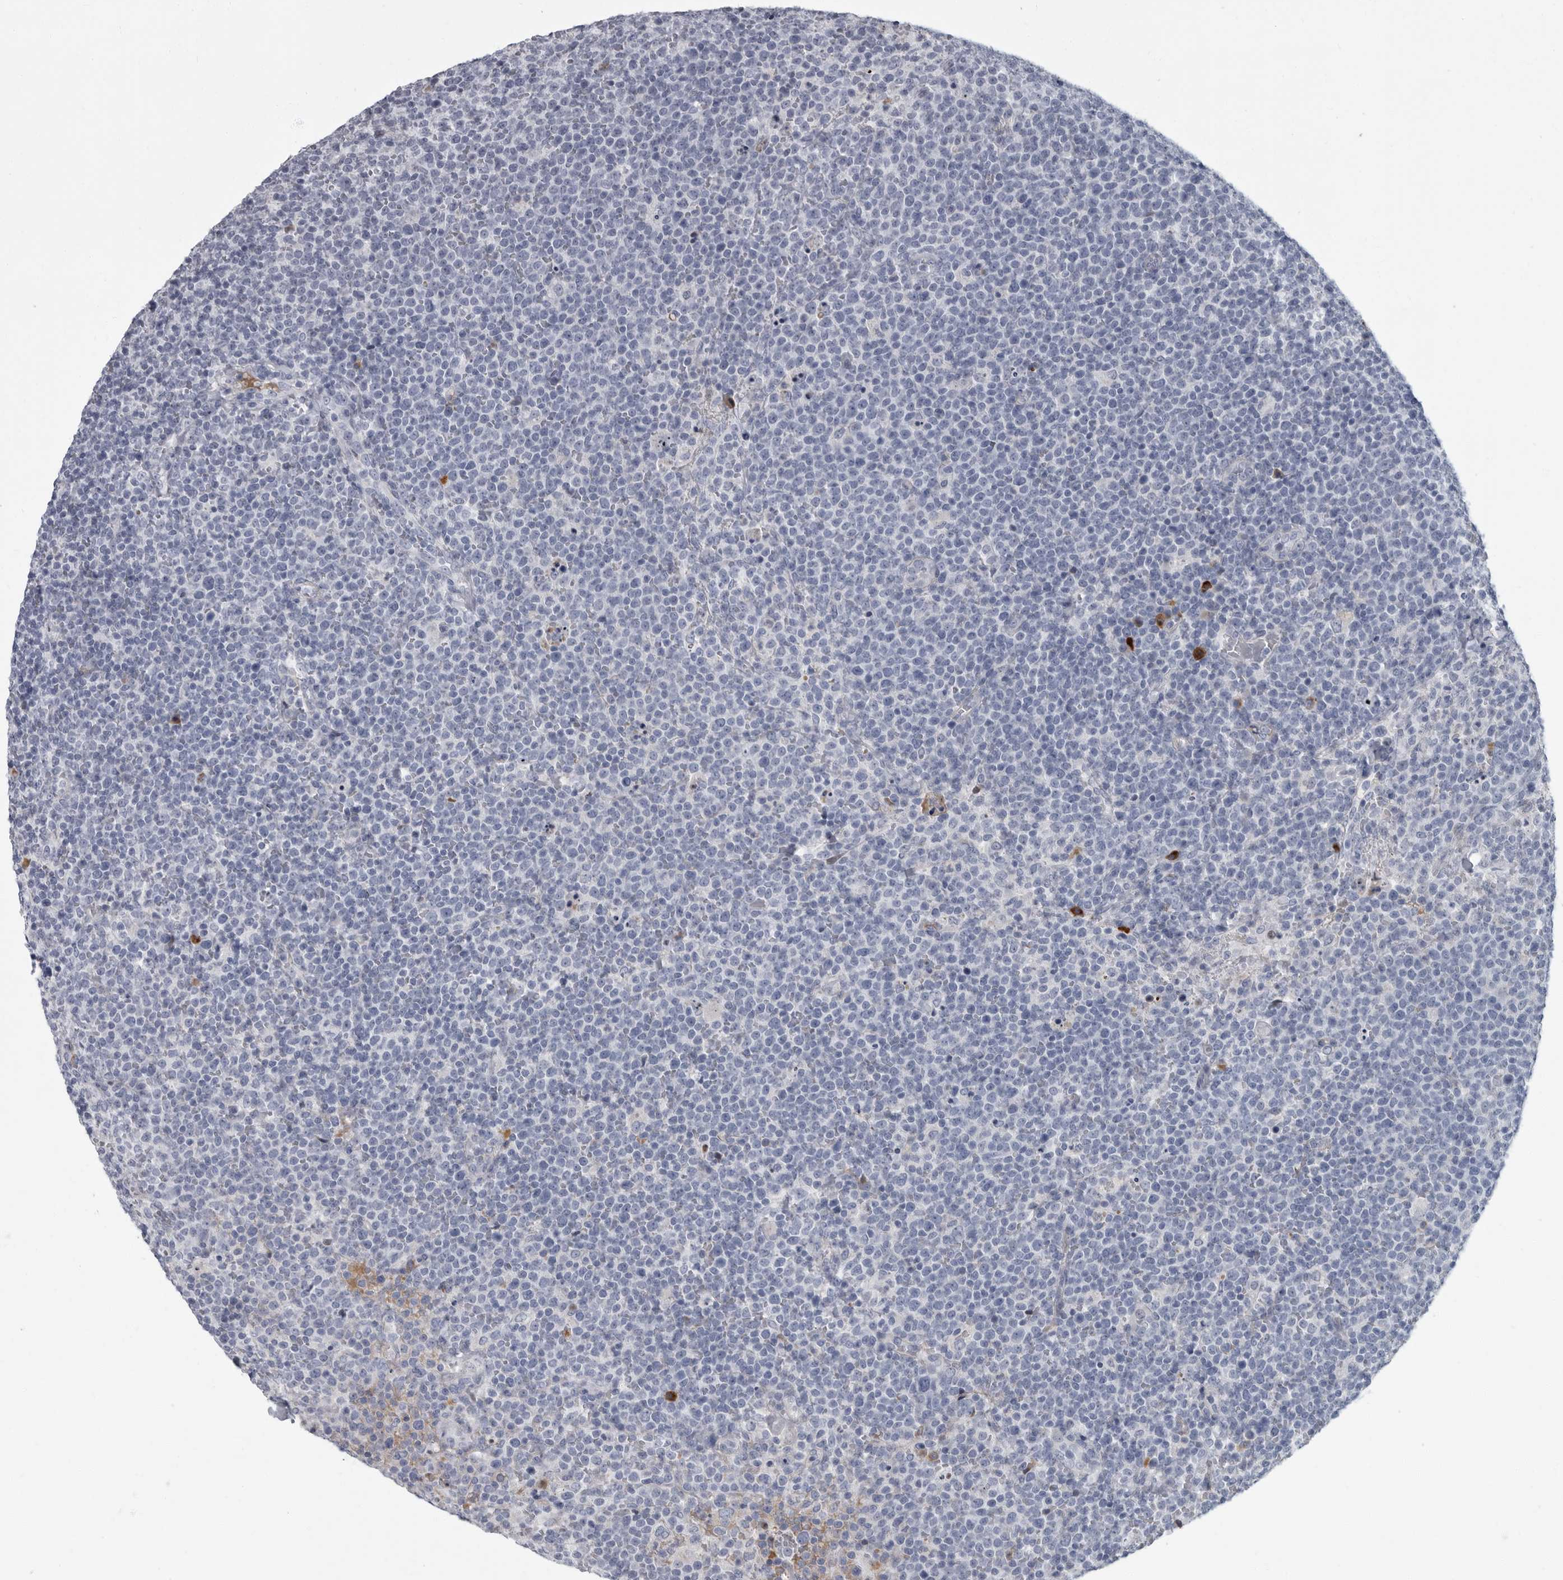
{"staining": {"intensity": "negative", "quantity": "none", "location": "none"}, "tissue": "lymphoma", "cell_type": "Tumor cells", "image_type": "cancer", "snomed": [{"axis": "morphology", "description": "Malignant lymphoma, non-Hodgkin's type, High grade"}, {"axis": "topography", "description": "Lymph node"}], "caption": "Tumor cells show no significant staining in lymphoma.", "gene": "SLC25A39", "patient": {"sex": "male", "age": 61}}